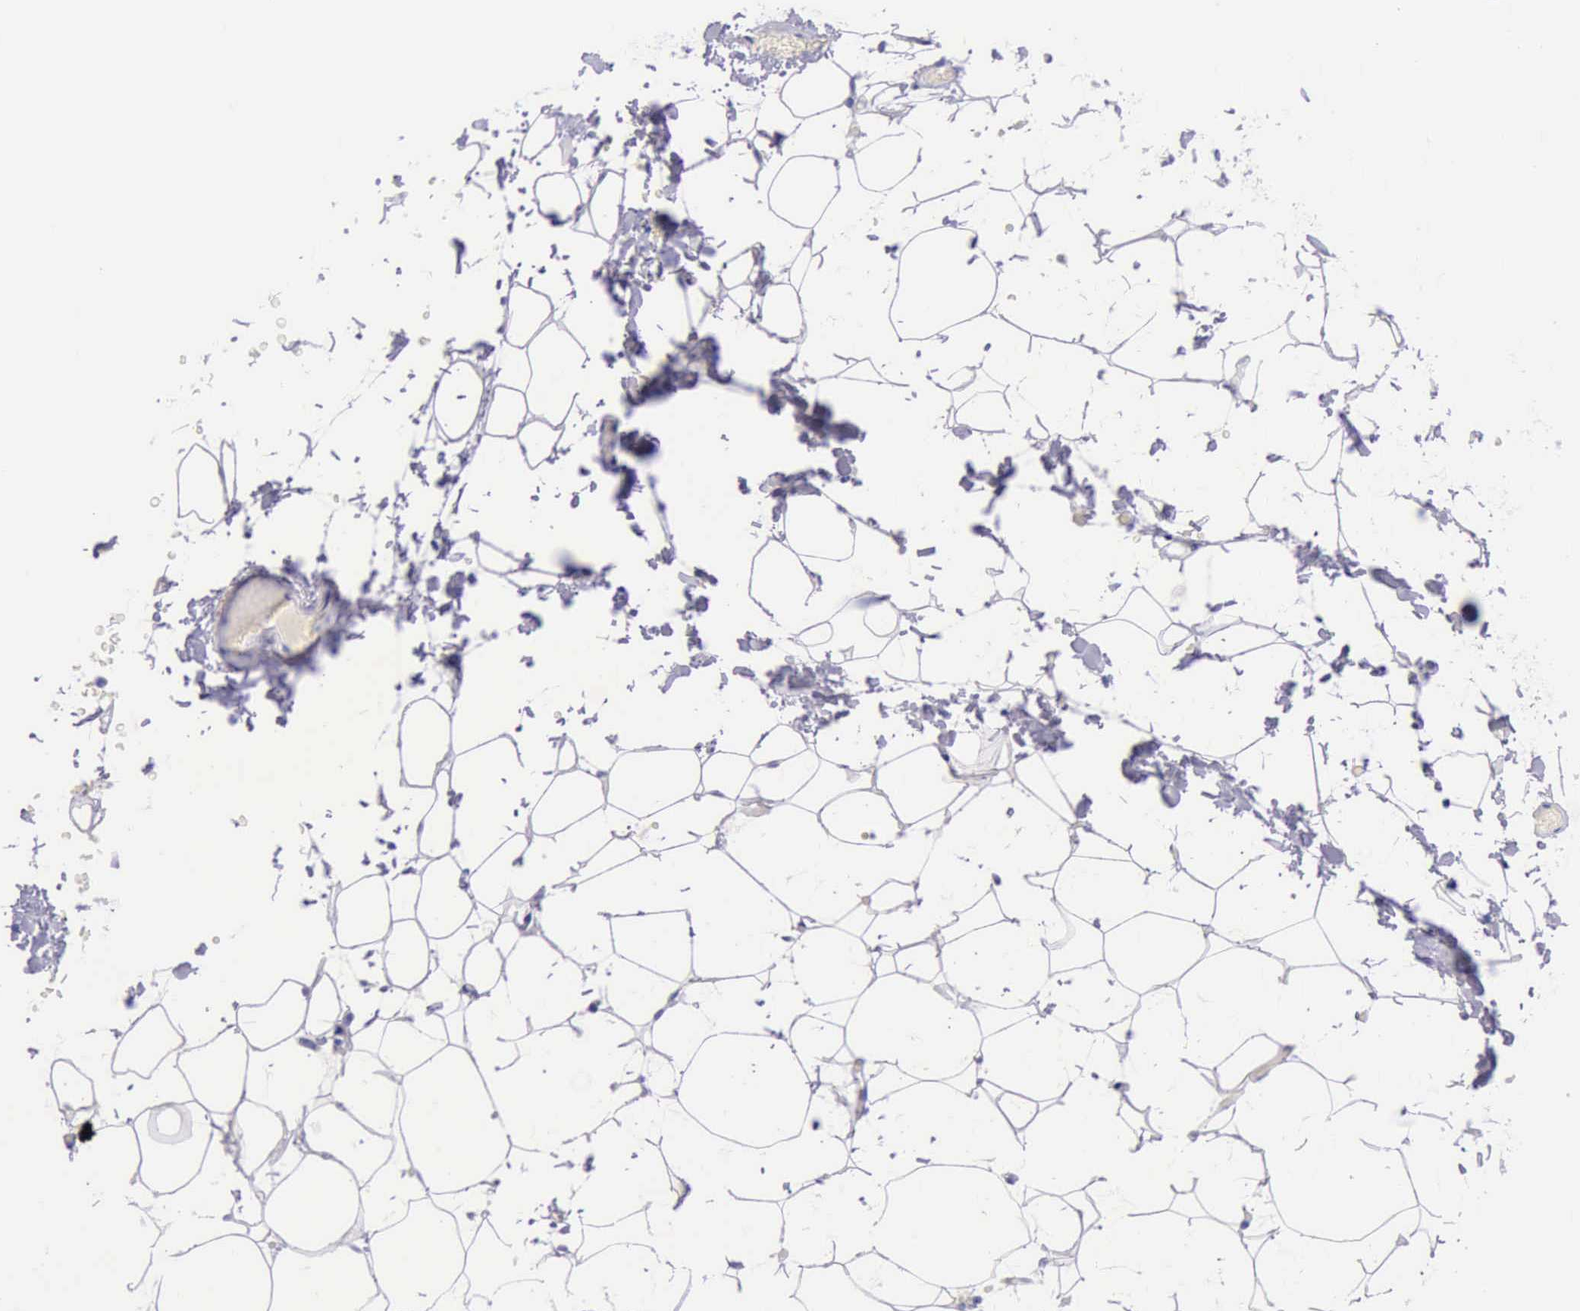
{"staining": {"intensity": "negative", "quantity": "none", "location": "none"}, "tissue": "adipose tissue", "cell_type": "Adipocytes", "image_type": "normal", "snomed": [{"axis": "morphology", "description": "Normal tissue, NOS"}, {"axis": "morphology", "description": "Fibrosis, NOS"}, {"axis": "topography", "description": "Breast"}], "caption": "Immunohistochemistry photomicrograph of unremarkable adipose tissue: adipose tissue stained with DAB (3,3'-diaminobenzidine) demonstrates no significant protein staining in adipocytes.", "gene": "KRT8", "patient": {"sex": "female", "age": 24}}